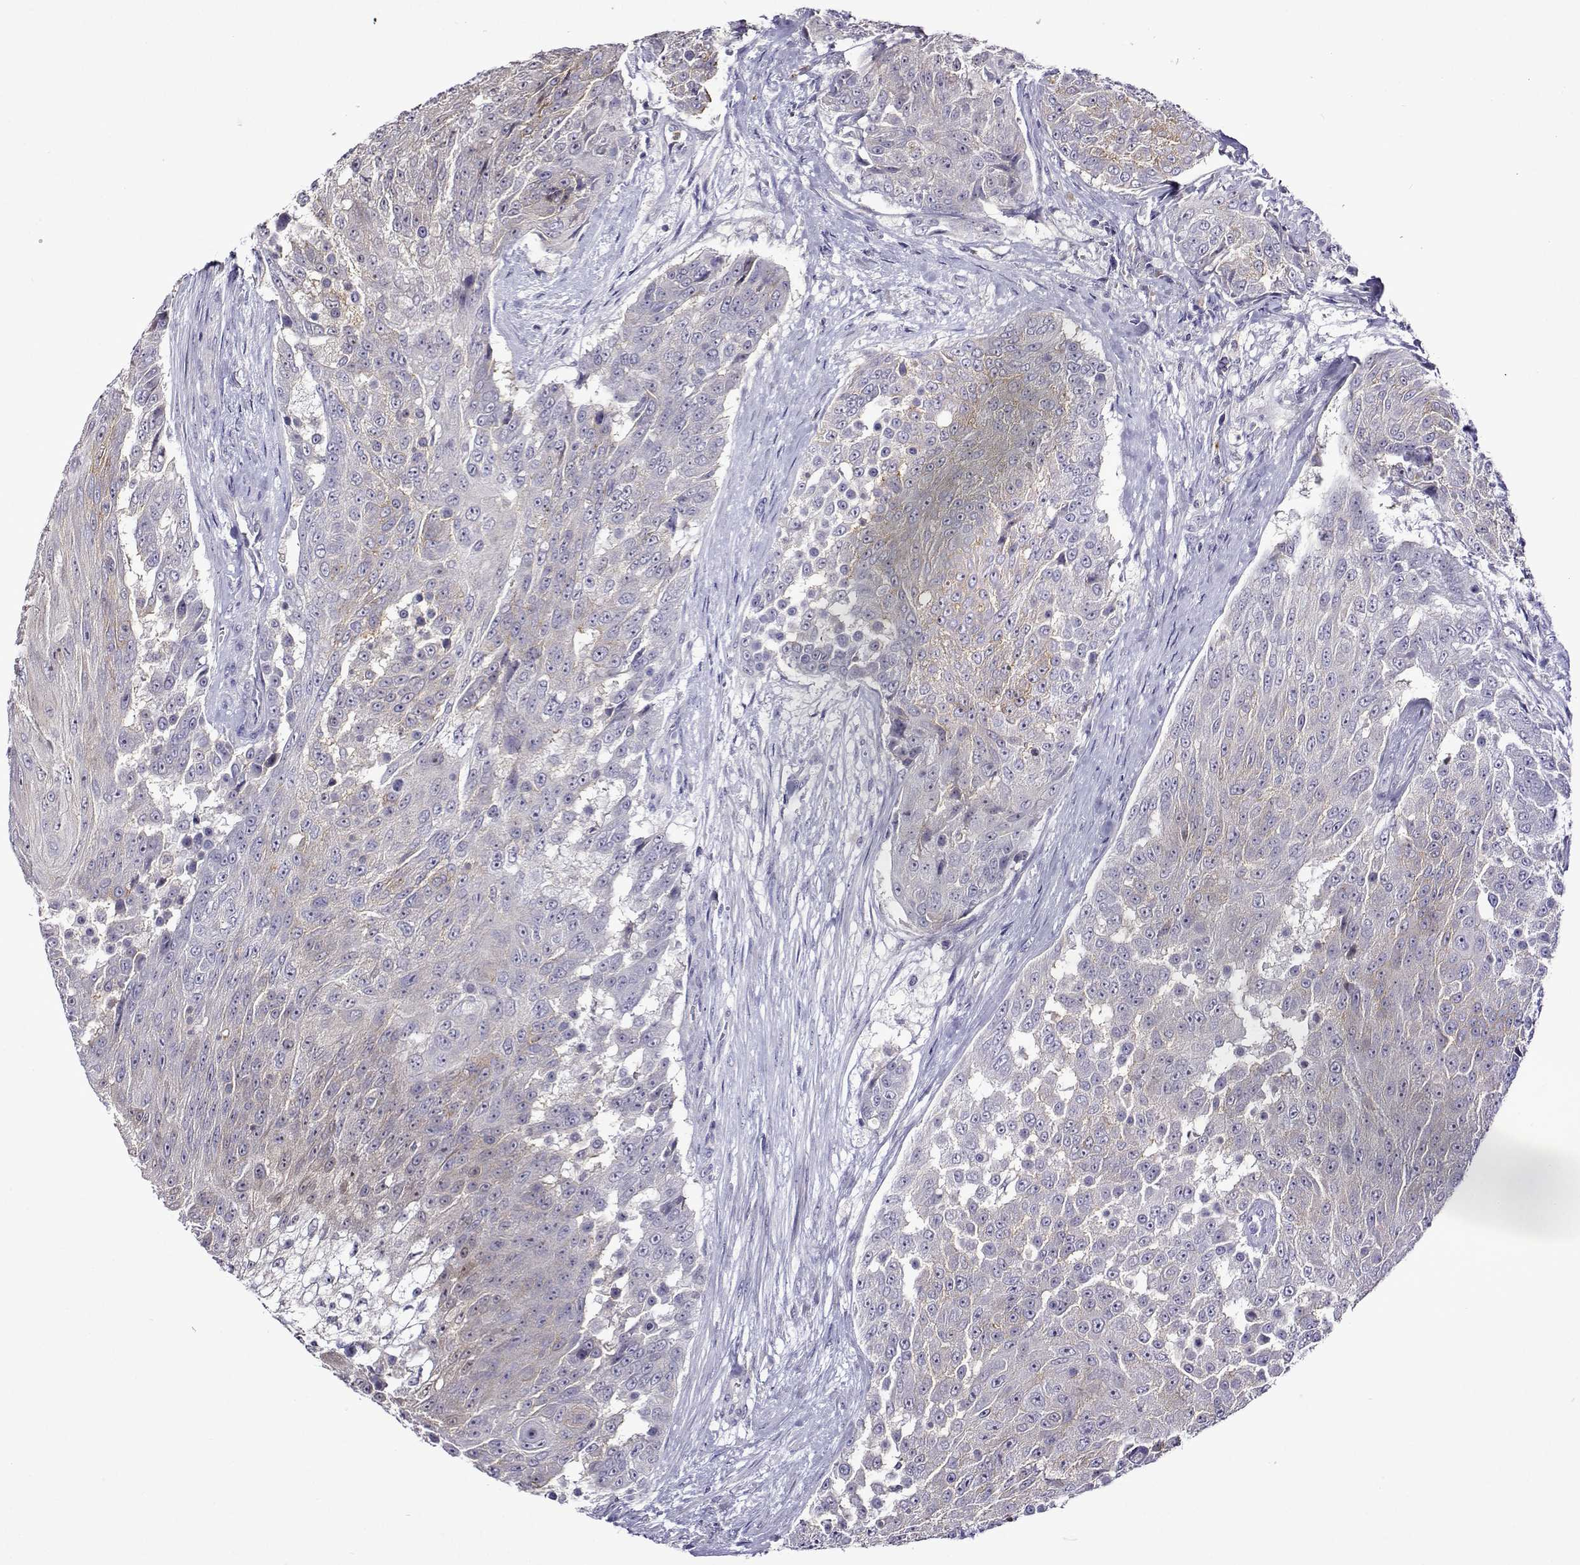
{"staining": {"intensity": "negative", "quantity": "none", "location": "none"}, "tissue": "urothelial cancer", "cell_type": "Tumor cells", "image_type": "cancer", "snomed": [{"axis": "morphology", "description": "Urothelial carcinoma, High grade"}, {"axis": "topography", "description": "Urinary bladder"}], "caption": "This is an IHC photomicrograph of urothelial cancer. There is no expression in tumor cells.", "gene": "SULT2A1", "patient": {"sex": "female", "age": 63}}